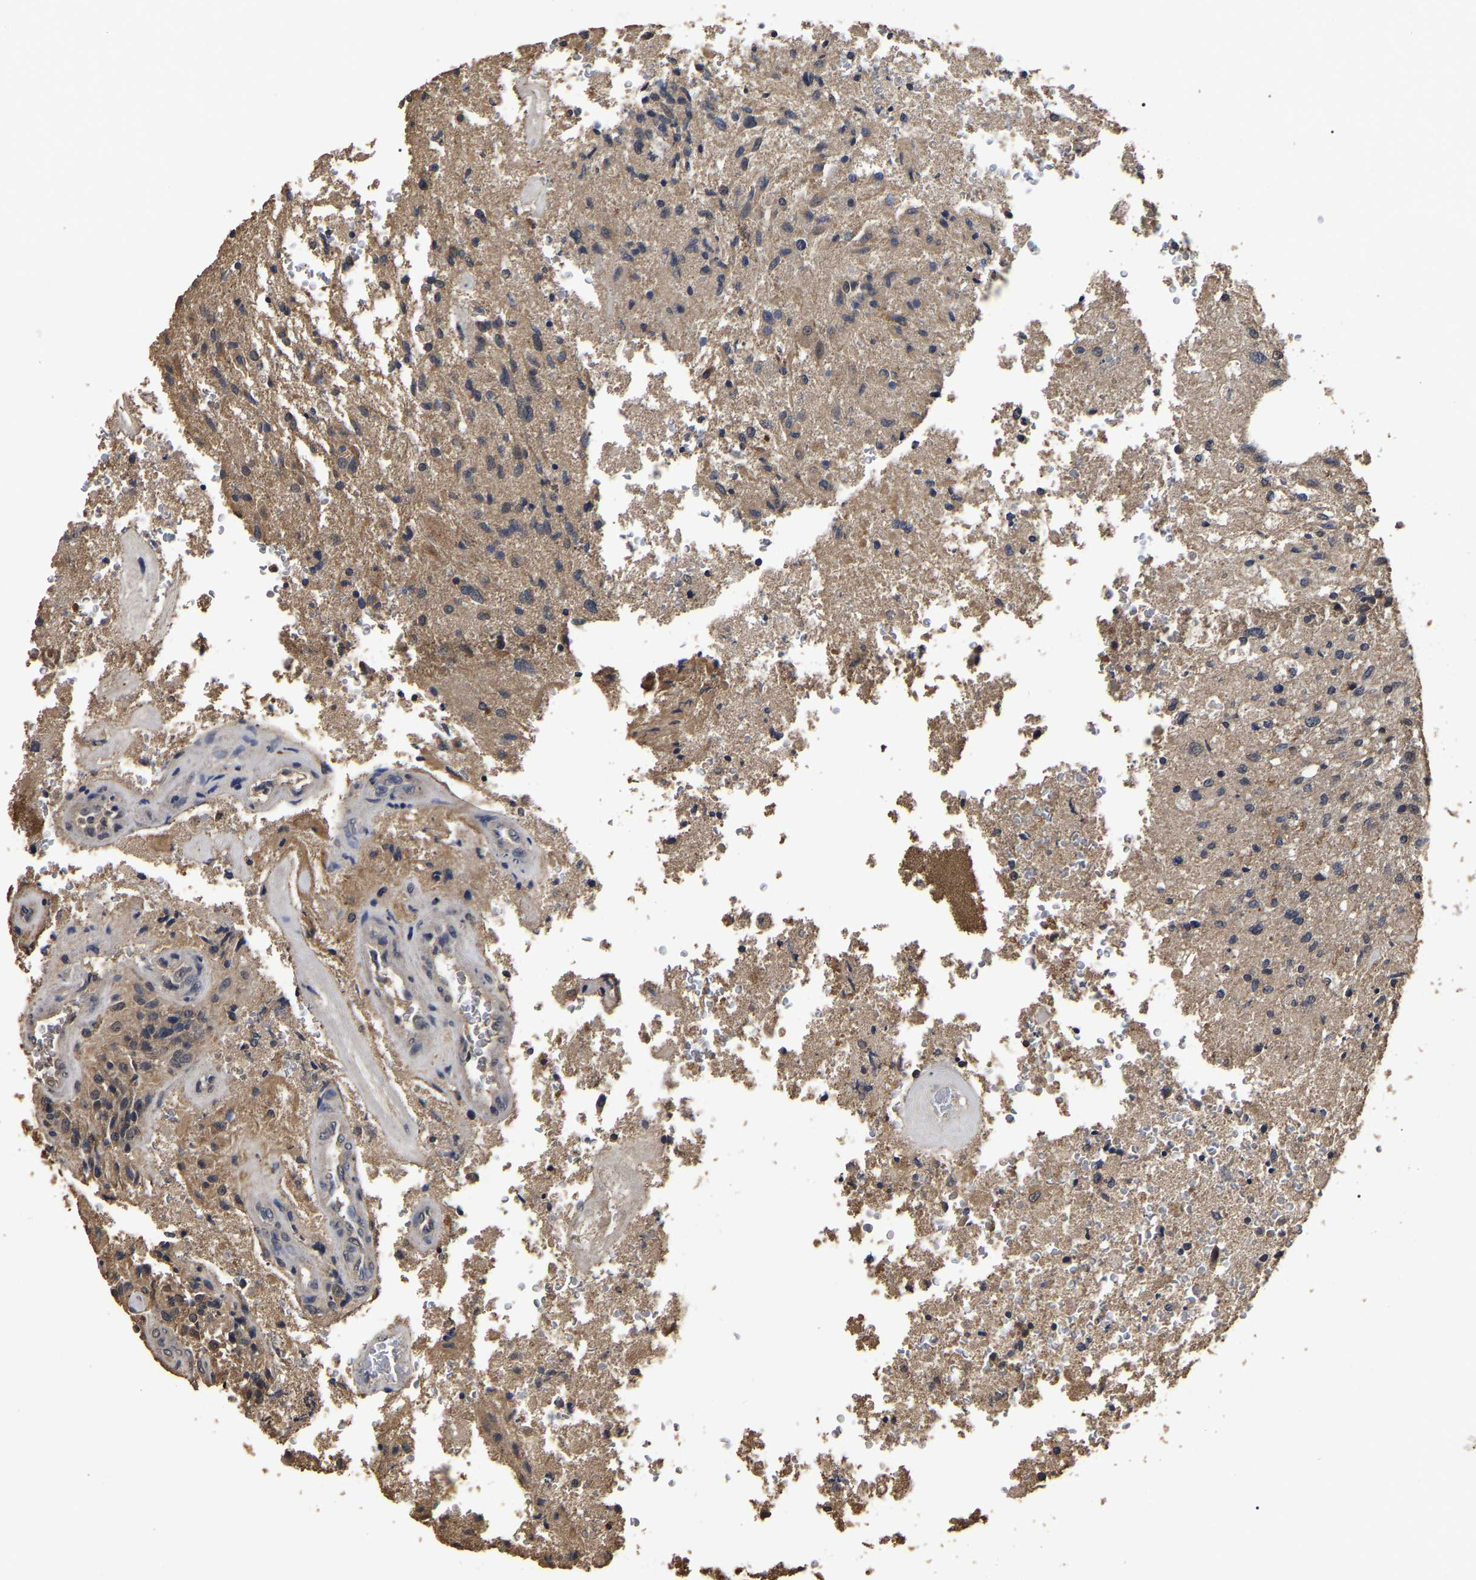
{"staining": {"intensity": "weak", "quantity": ">75%", "location": "cytoplasmic/membranous"}, "tissue": "glioma", "cell_type": "Tumor cells", "image_type": "cancer", "snomed": [{"axis": "morphology", "description": "Normal tissue, NOS"}, {"axis": "morphology", "description": "Glioma, malignant, High grade"}, {"axis": "topography", "description": "Cerebral cortex"}], "caption": "Immunohistochemical staining of glioma displays low levels of weak cytoplasmic/membranous staining in about >75% of tumor cells.", "gene": "STK32C", "patient": {"sex": "male", "age": 77}}